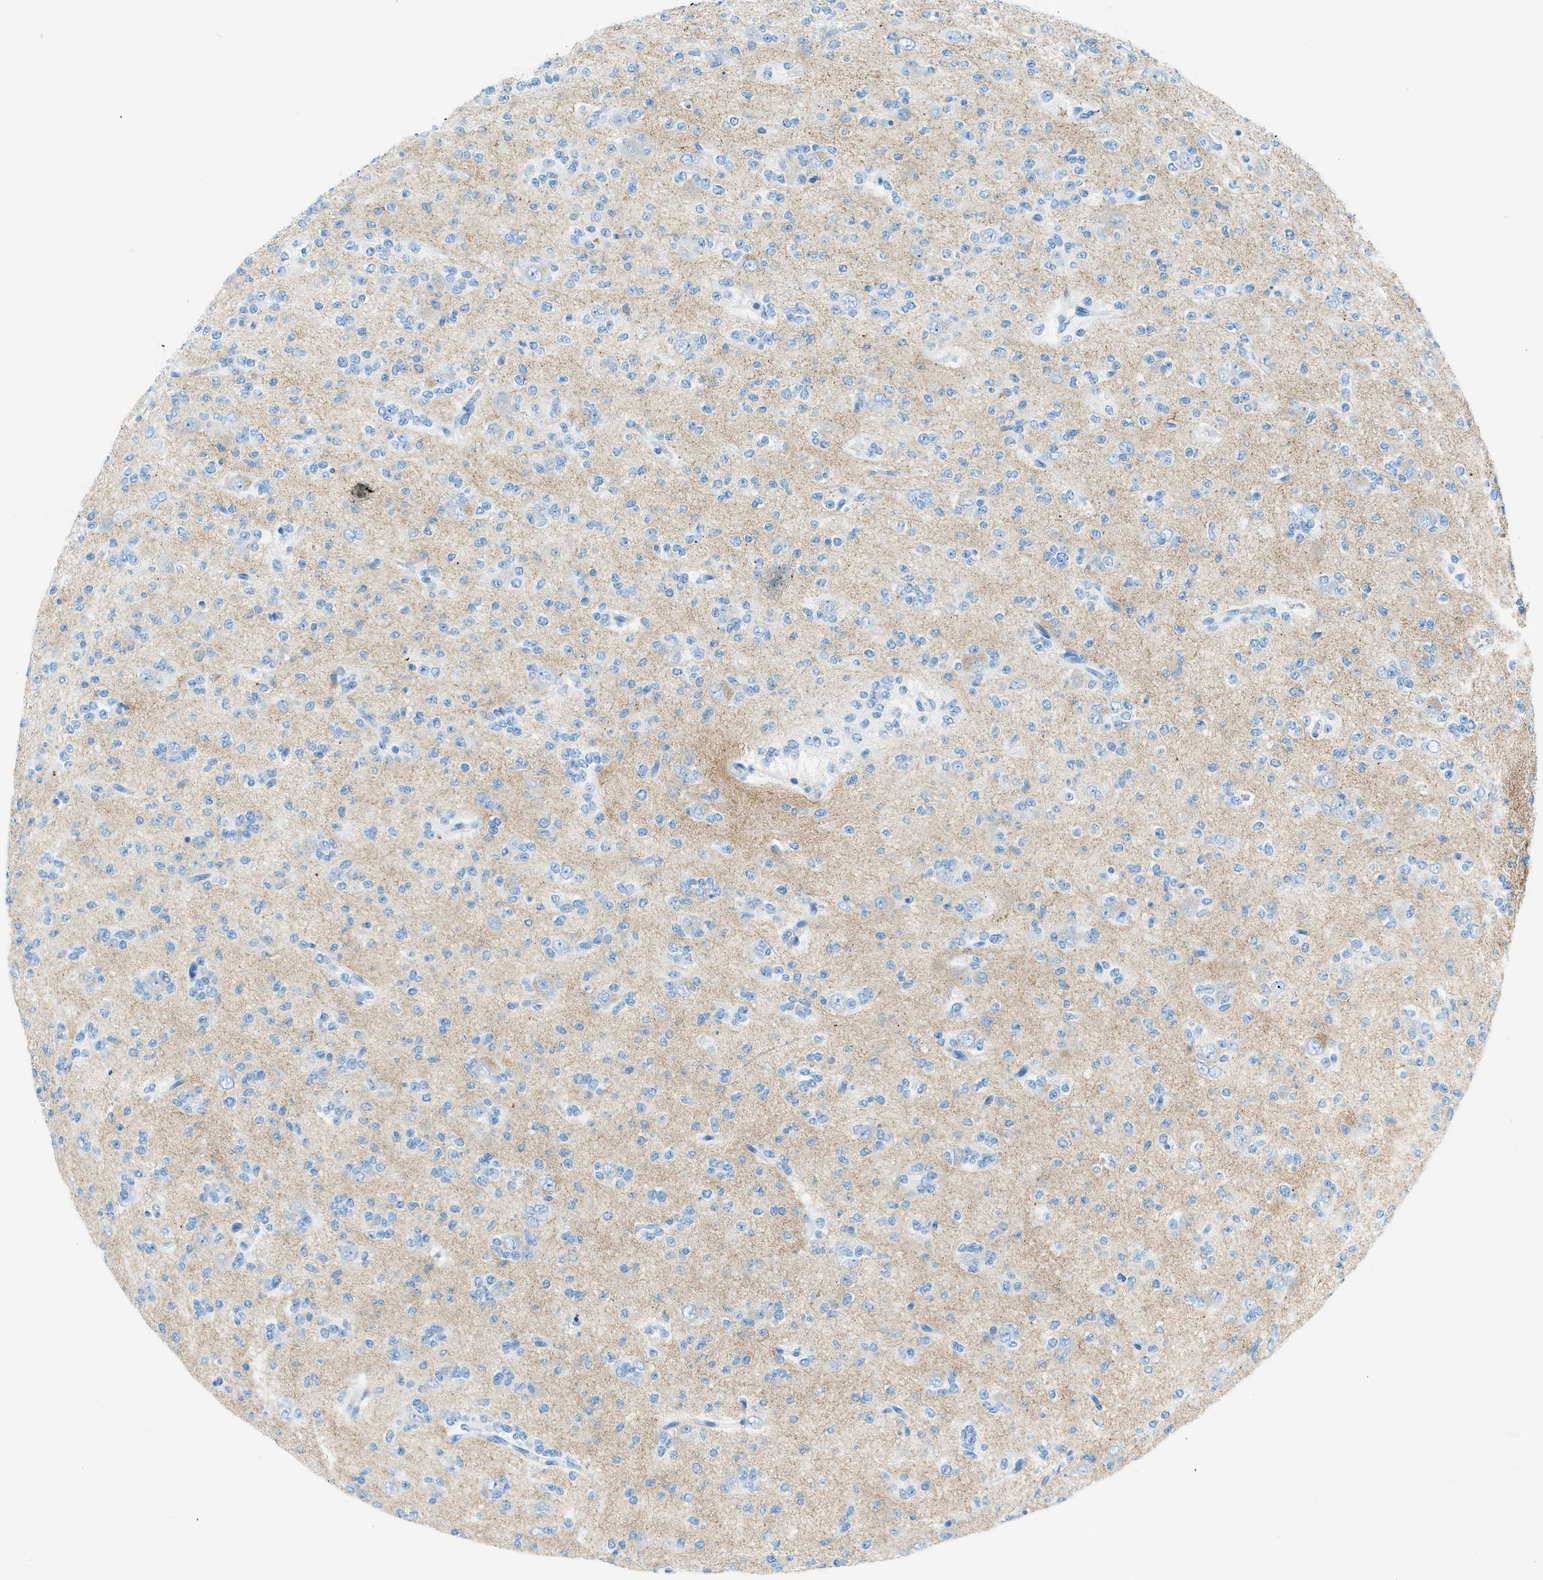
{"staining": {"intensity": "negative", "quantity": "none", "location": "none"}, "tissue": "glioma", "cell_type": "Tumor cells", "image_type": "cancer", "snomed": [{"axis": "morphology", "description": "Glioma, malignant, Low grade"}, {"axis": "topography", "description": "Brain"}], "caption": "Photomicrograph shows no significant protein staining in tumor cells of glioma. (Brightfield microscopy of DAB immunohistochemistry at high magnification).", "gene": "C21orf62", "patient": {"sex": "male", "age": 38}}